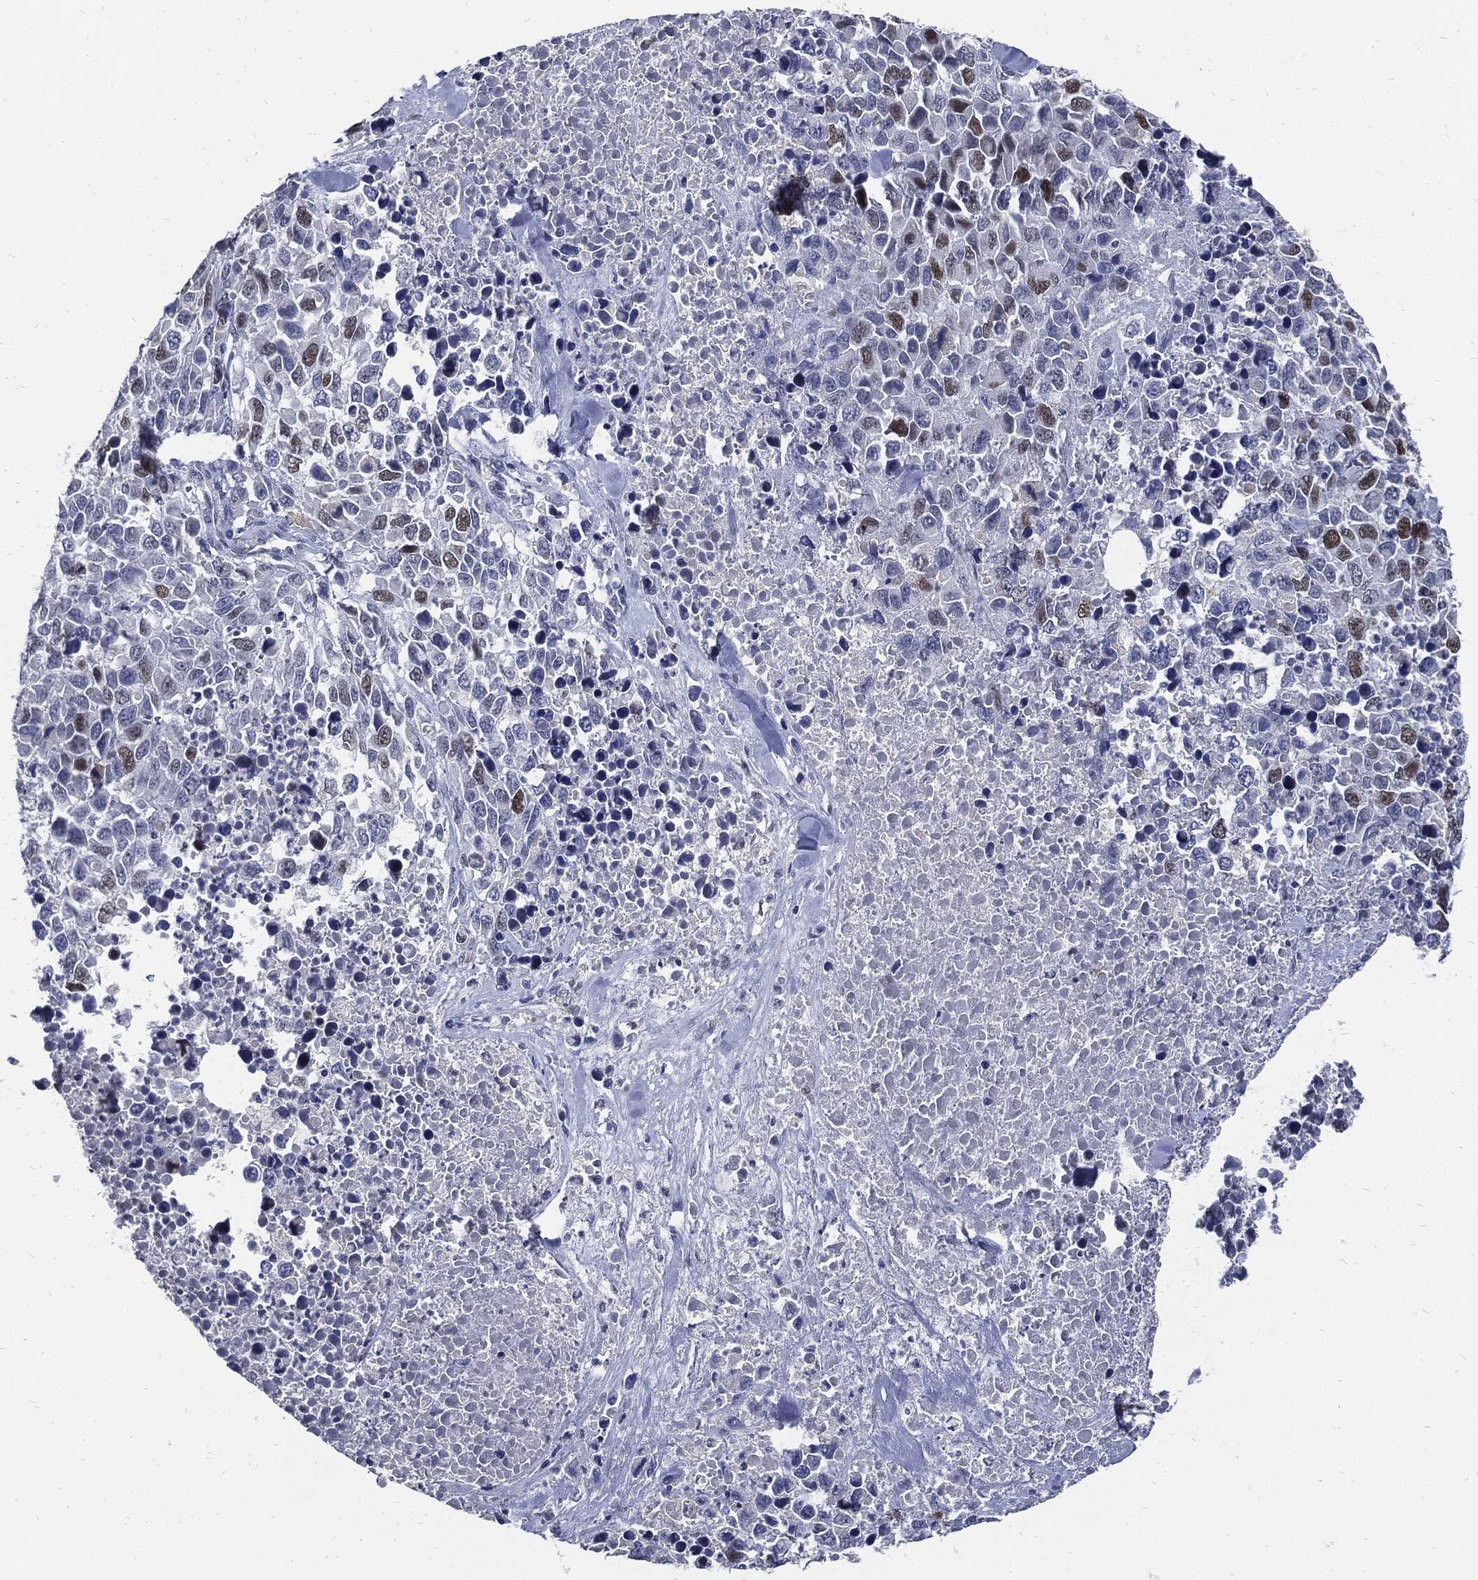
{"staining": {"intensity": "strong", "quantity": "<25%", "location": "nuclear"}, "tissue": "melanoma", "cell_type": "Tumor cells", "image_type": "cancer", "snomed": [{"axis": "morphology", "description": "Malignant melanoma, Metastatic site"}, {"axis": "topography", "description": "Skin"}], "caption": "High-power microscopy captured an immunohistochemistry image of melanoma, revealing strong nuclear expression in about <25% of tumor cells.", "gene": "NBN", "patient": {"sex": "male", "age": 84}}